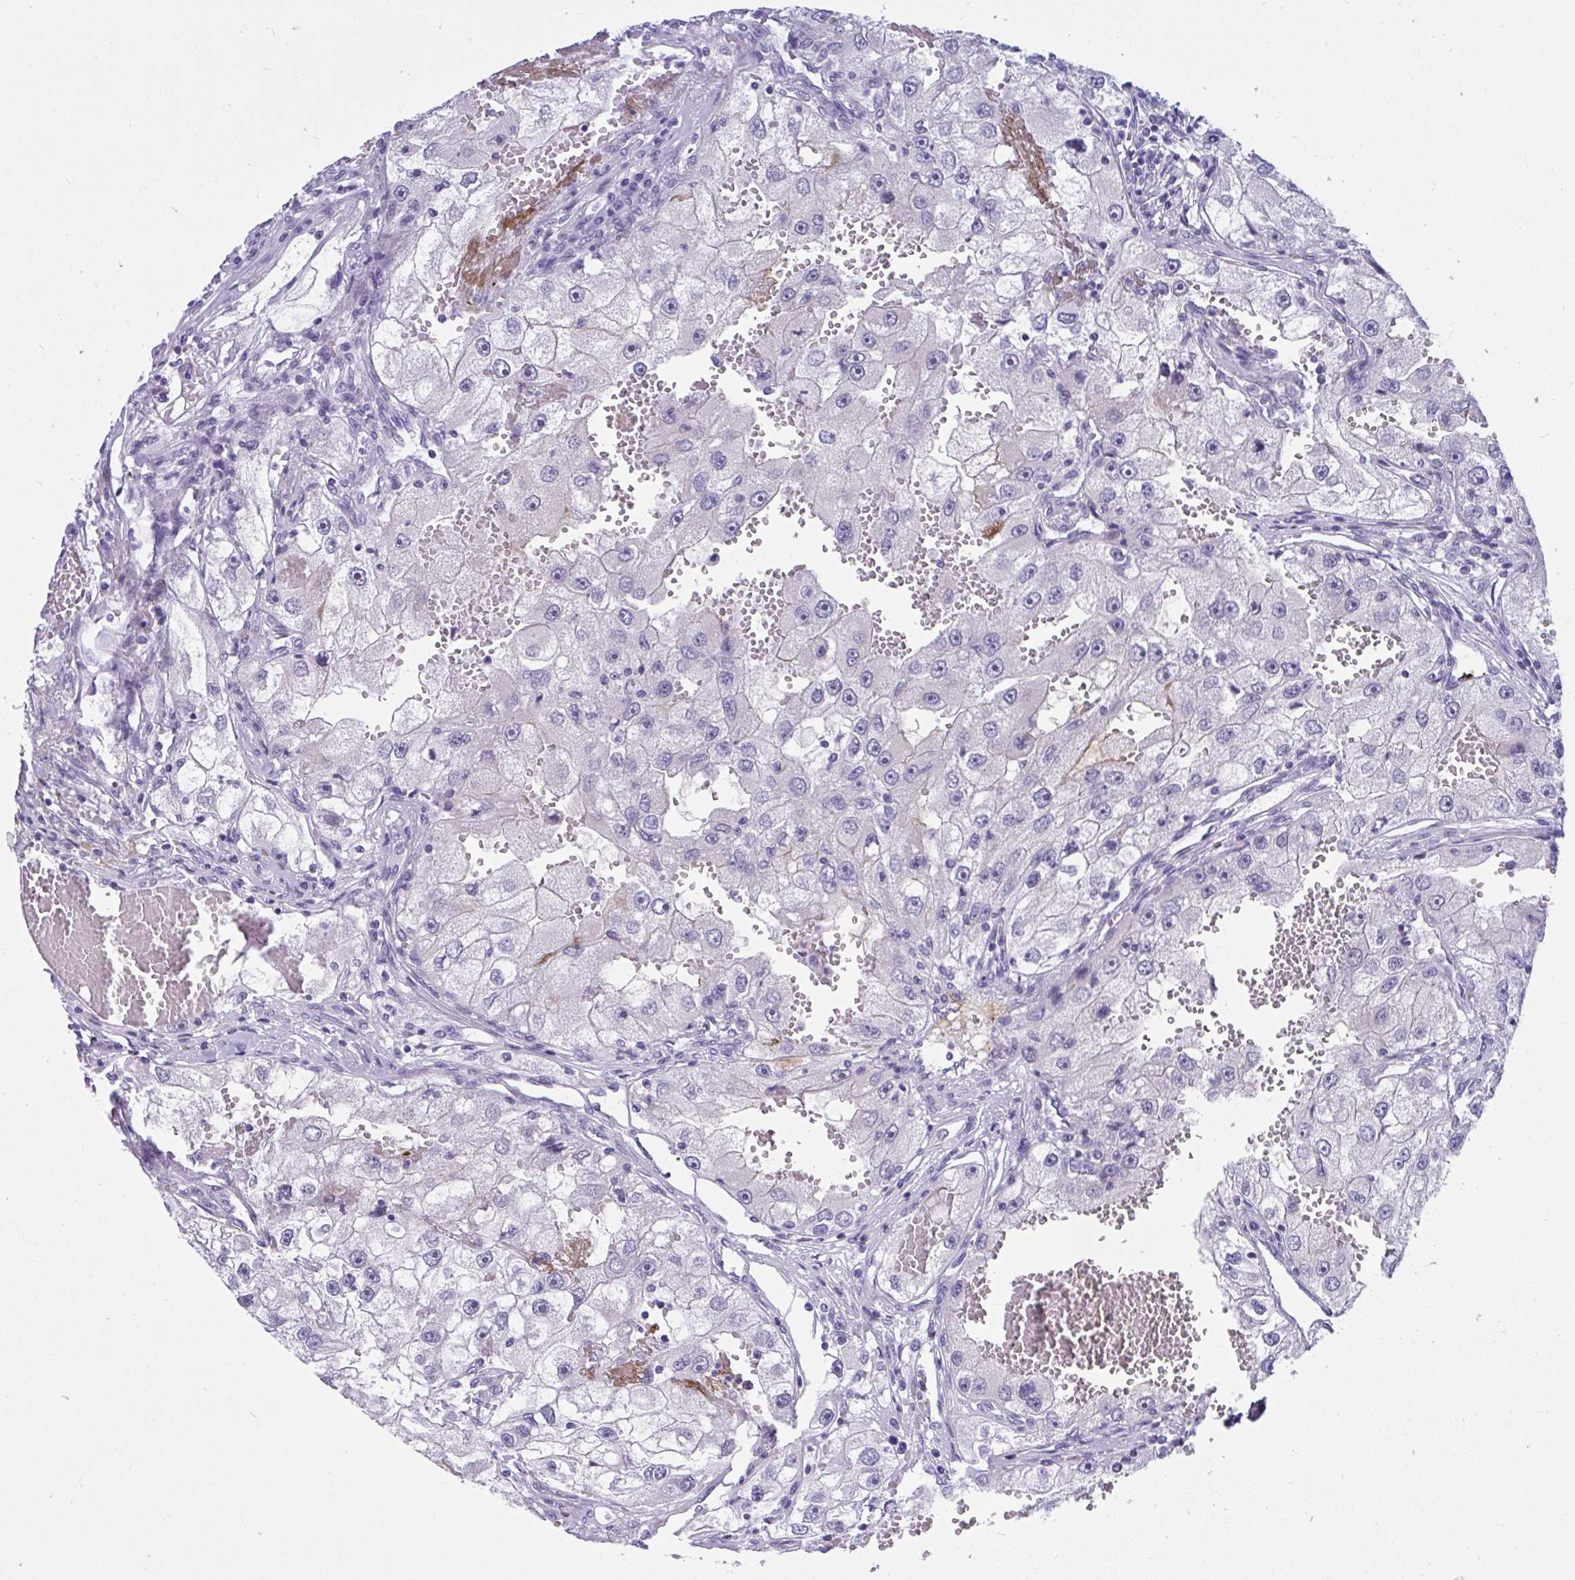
{"staining": {"intensity": "negative", "quantity": "none", "location": "none"}, "tissue": "renal cancer", "cell_type": "Tumor cells", "image_type": "cancer", "snomed": [{"axis": "morphology", "description": "Adenocarcinoma, NOS"}, {"axis": "topography", "description": "Kidney"}], "caption": "Renal cancer was stained to show a protein in brown. There is no significant expression in tumor cells.", "gene": "TSBP1", "patient": {"sex": "male", "age": 63}}